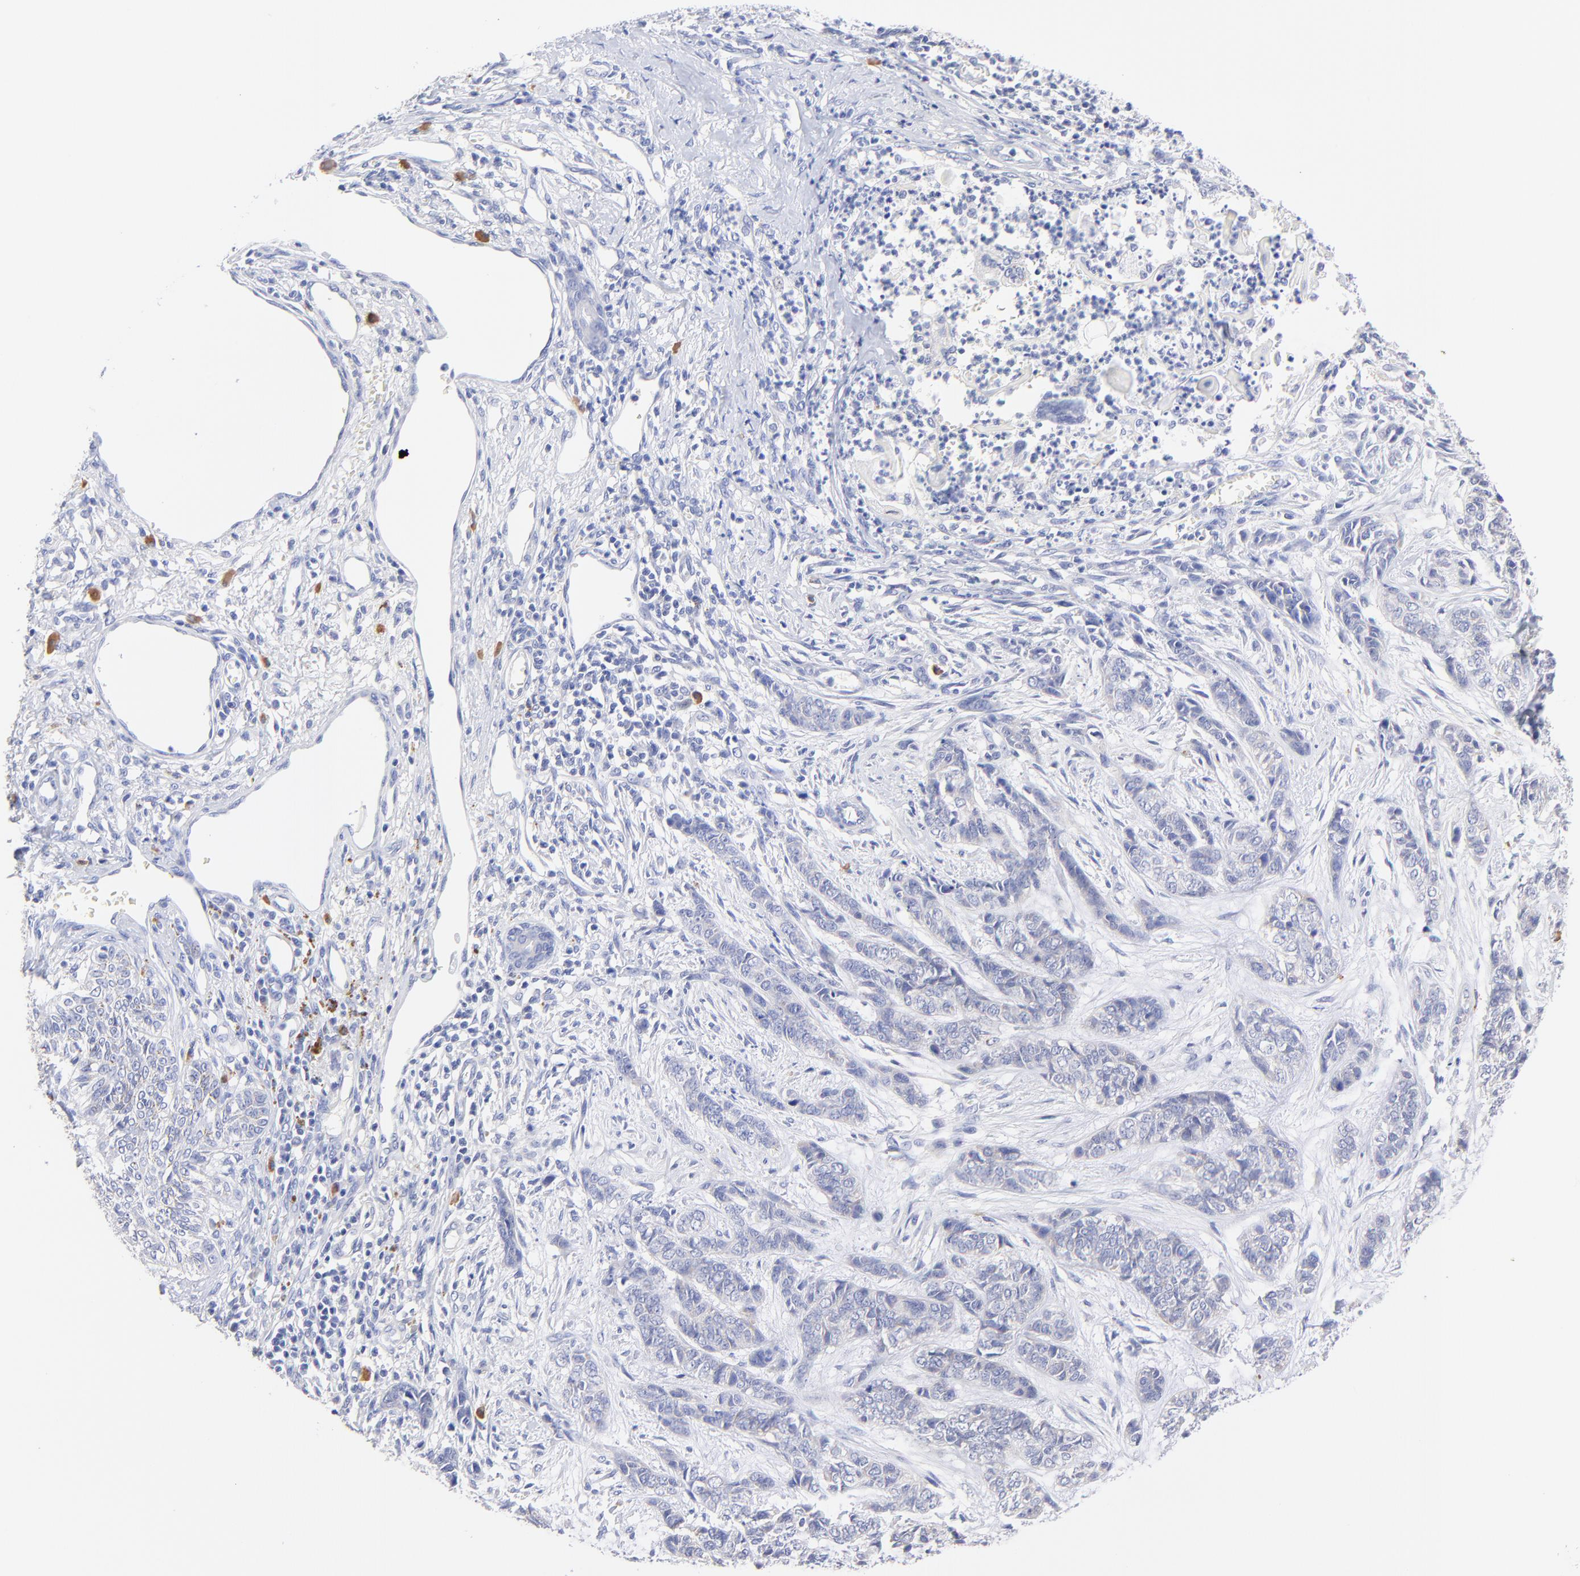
{"staining": {"intensity": "negative", "quantity": "none", "location": "none"}, "tissue": "skin cancer", "cell_type": "Tumor cells", "image_type": "cancer", "snomed": [{"axis": "morphology", "description": "Basal cell carcinoma"}, {"axis": "topography", "description": "Skin"}], "caption": "IHC photomicrograph of neoplastic tissue: human skin basal cell carcinoma stained with DAB (3,3'-diaminobenzidine) demonstrates no significant protein expression in tumor cells.", "gene": "EBP", "patient": {"sex": "female", "age": 64}}